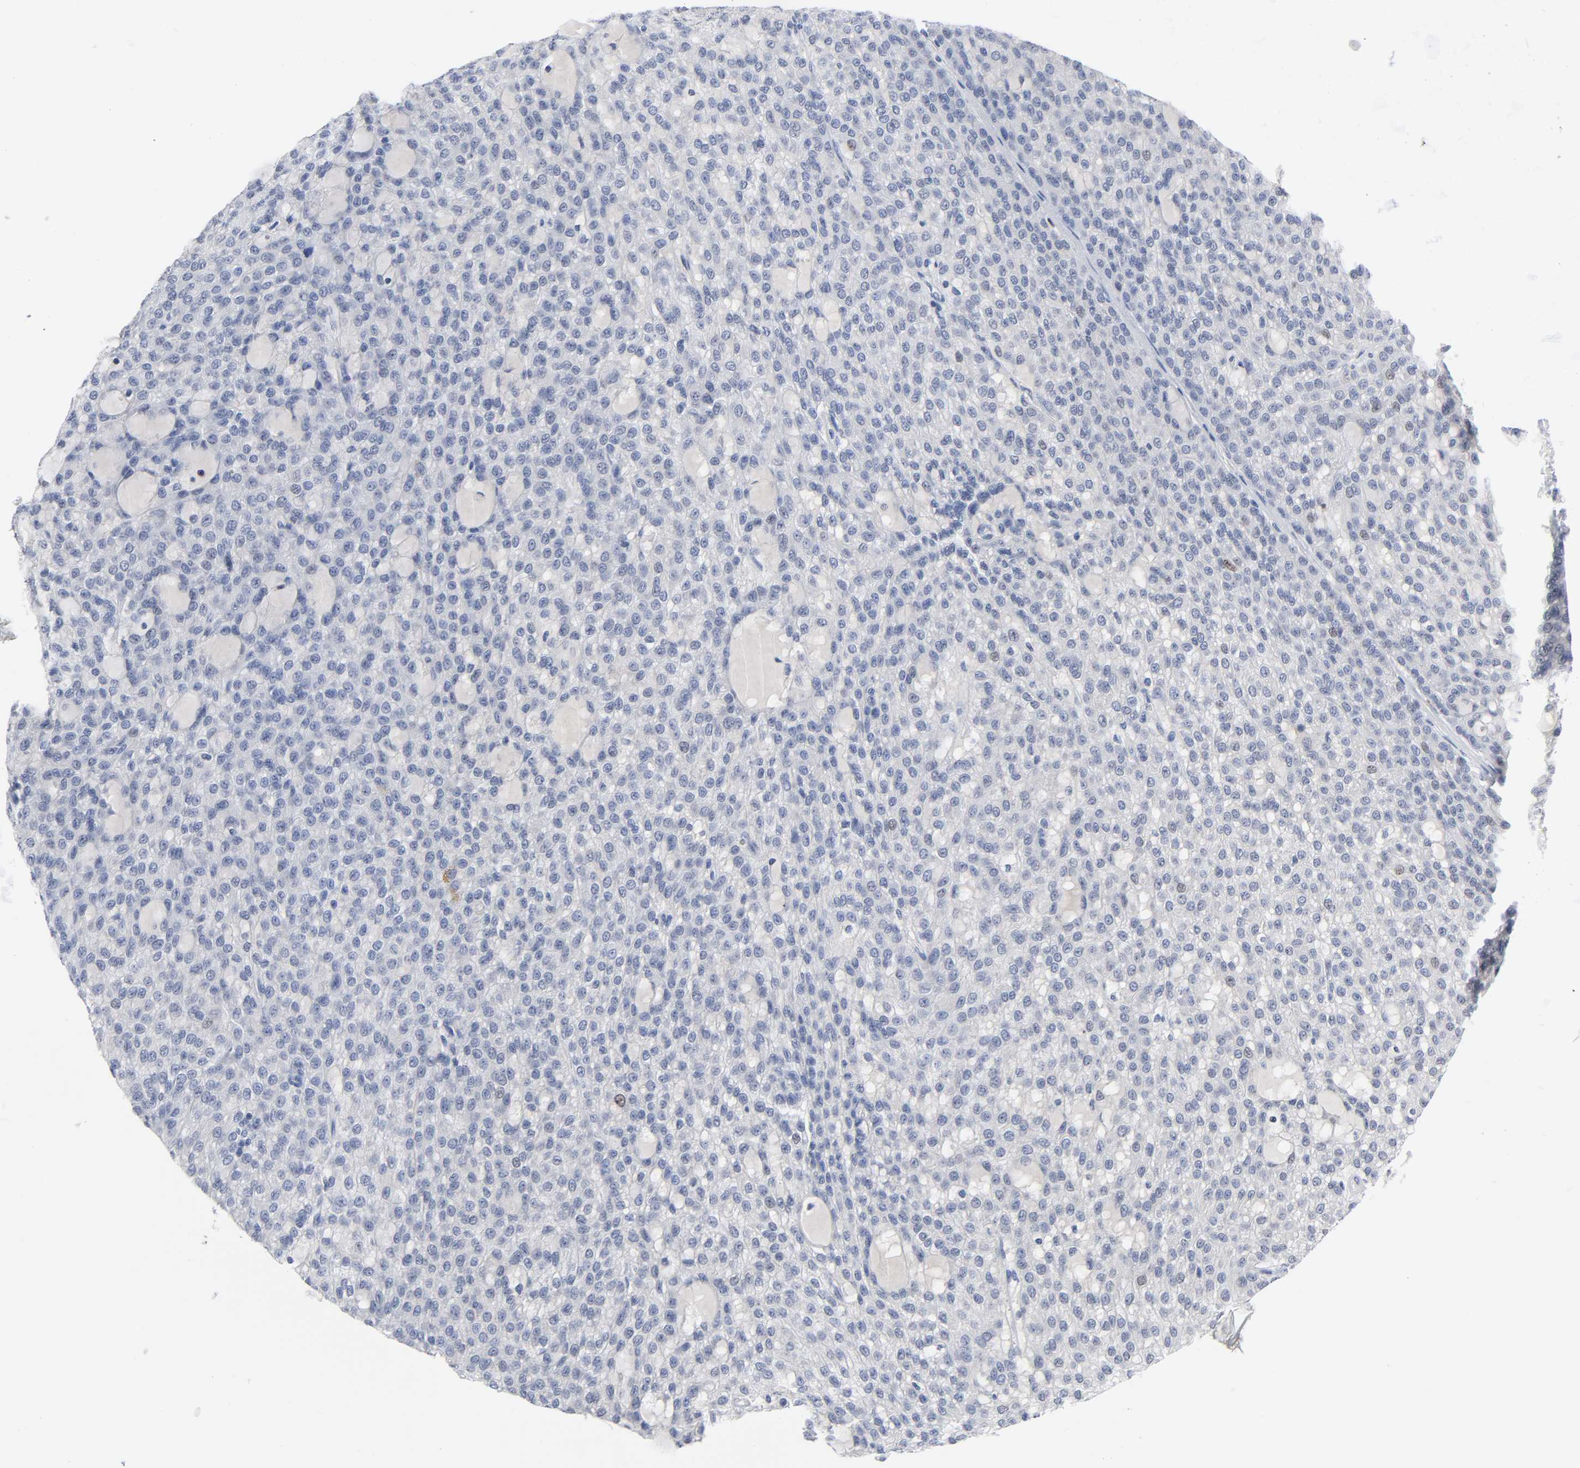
{"staining": {"intensity": "negative", "quantity": "none", "location": "none"}, "tissue": "renal cancer", "cell_type": "Tumor cells", "image_type": "cancer", "snomed": [{"axis": "morphology", "description": "Adenocarcinoma, NOS"}, {"axis": "topography", "description": "Kidney"}], "caption": "Immunohistochemistry (IHC) micrograph of neoplastic tissue: human renal cancer stained with DAB (3,3'-diaminobenzidine) displays no significant protein positivity in tumor cells. The staining was performed using DAB to visualize the protein expression in brown, while the nuclei were stained in blue with hematoxylin (Magnification: 20x).", "gene": "WEE1", "patient": {"sex": "male", "age": 63}}